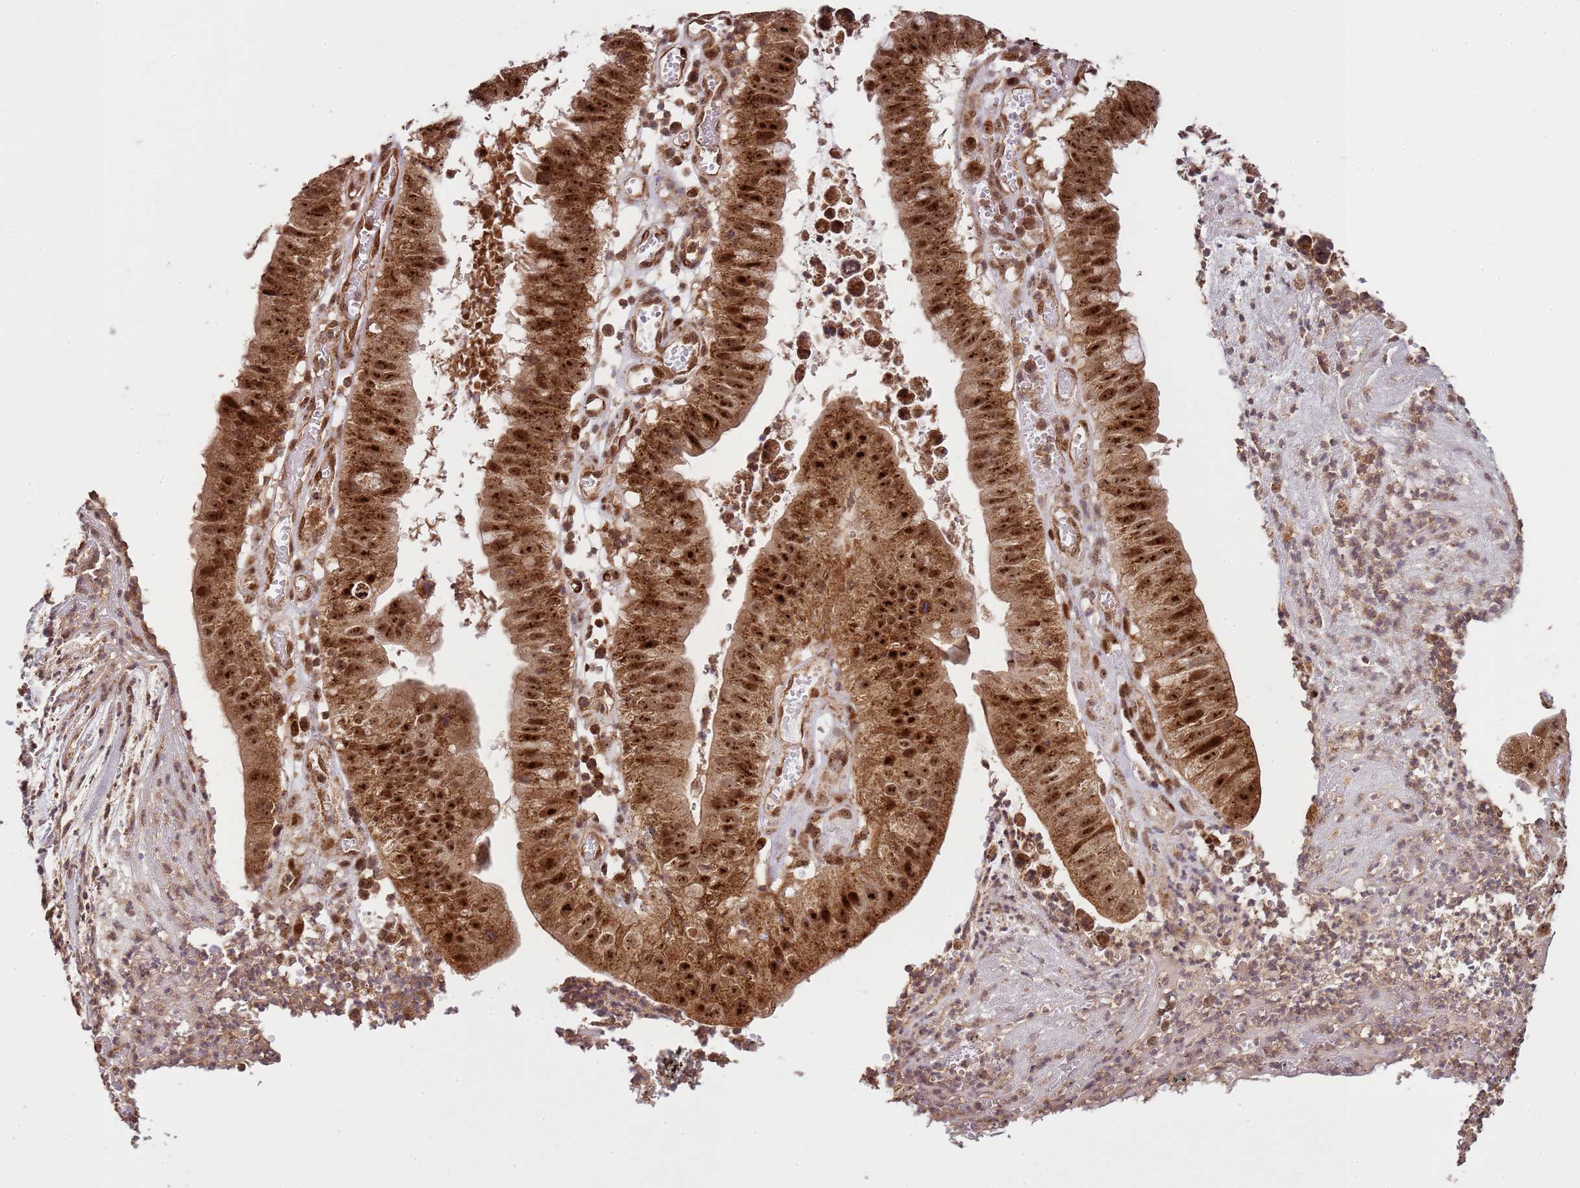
{"staining": {"intensity": "strong", "quantity": ">75%", "location": "cytoplasmic/membranous,nuclear"}, "tissue": "stomach cancer", "cell_type": "Tumor cells", "image_type": "cancer", "snomed": [{"axis": "morphology", "description": "Adenocarcinoma, NOS"}, {"axis": "topography", "description": "Stomach"}], "caption": "Immunohistochemistry image of human stomach cancer stained for a protein (brown), which reveals high levels of strong cytoplasmic/membranous and nuclear positivity in about >75% of tumor cells.", "gene": "PEX14", "patient": {"sex": "male", "age": 59}}